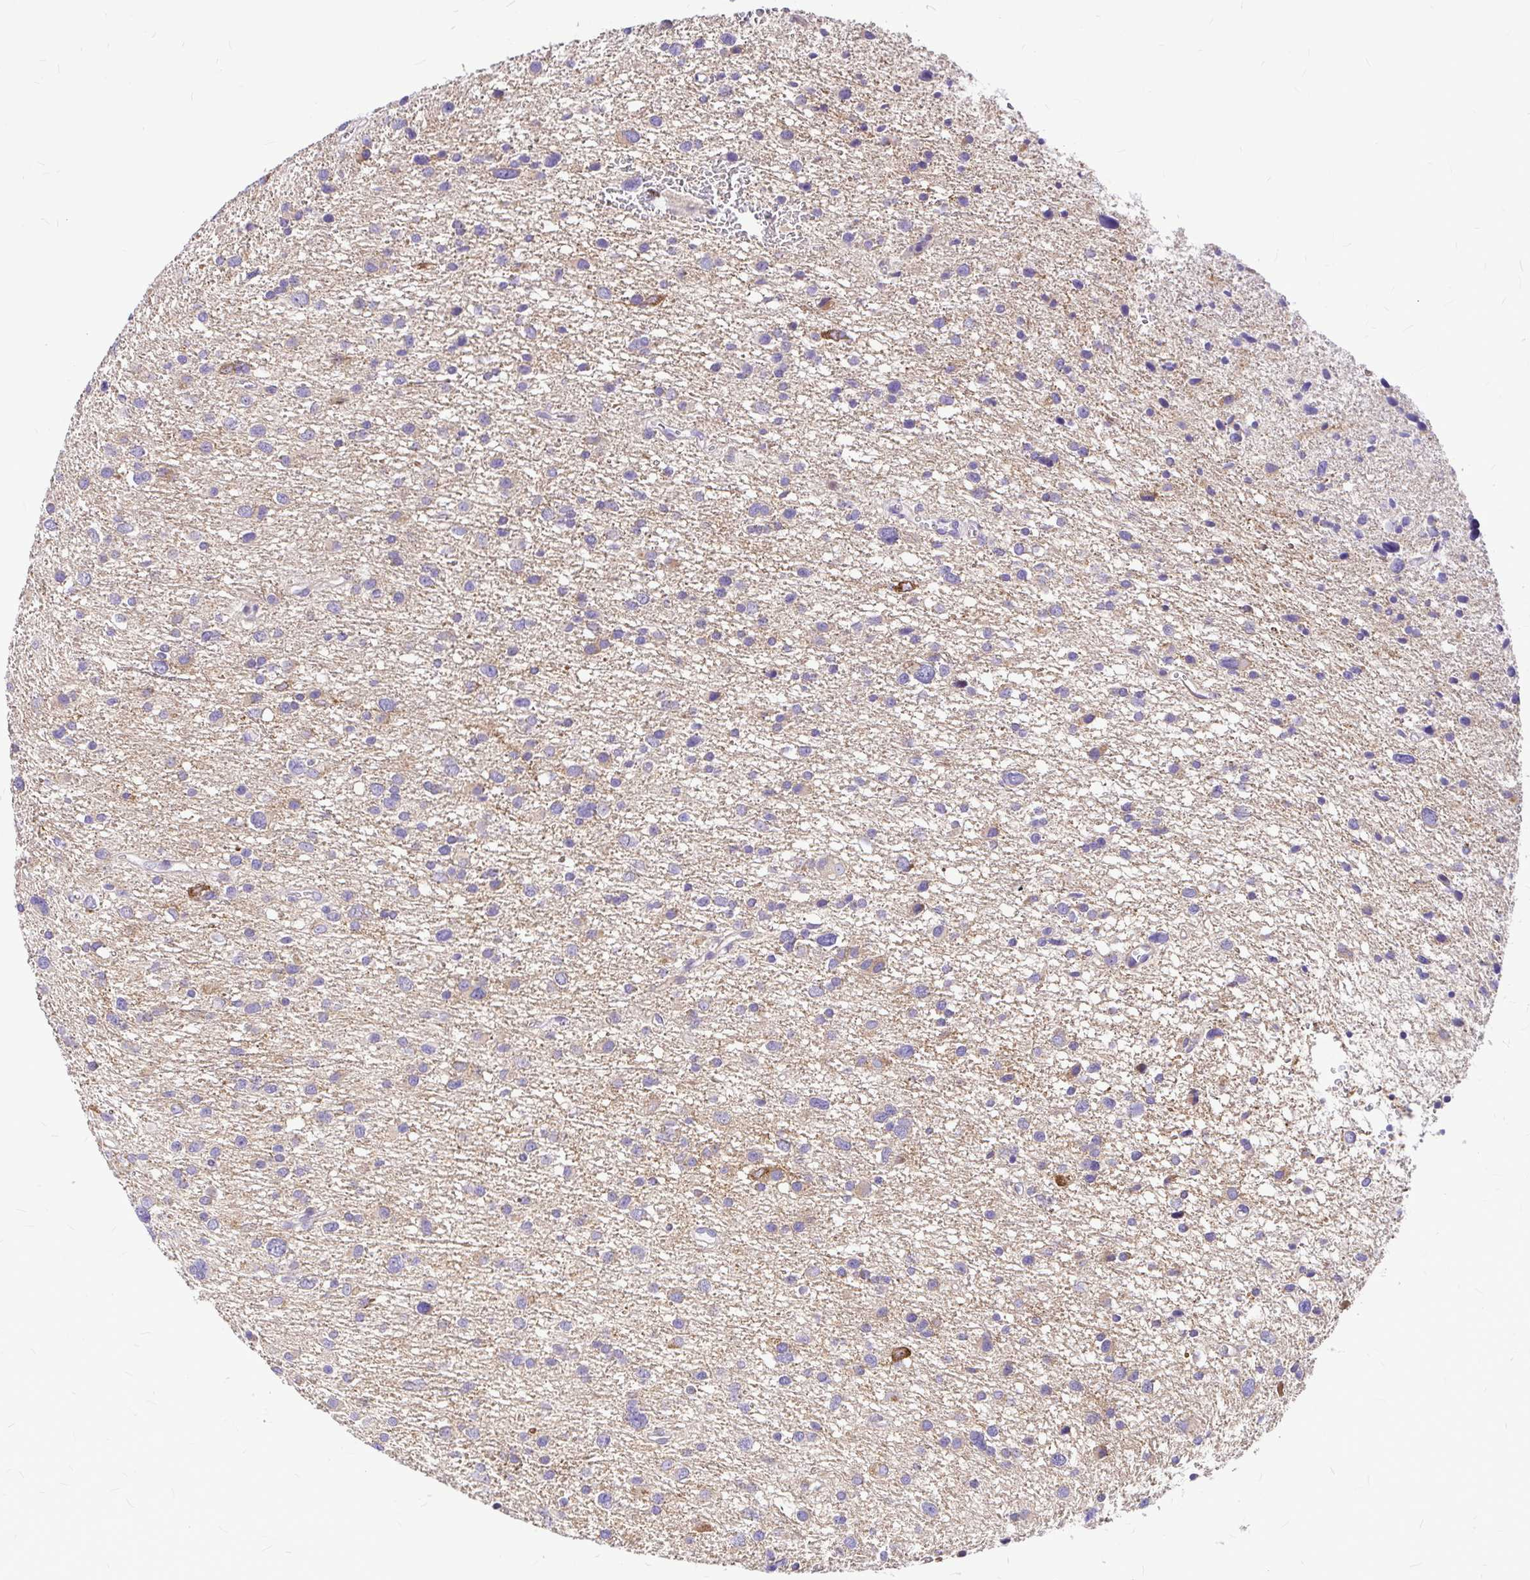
{"staining": {"intensity": "negative", "quantity": "none", "location": "none"}, "tissue": "glioma", "cell_type": "Tumor cells", "image_type": "cancer", "snomed": [{"axis": "morphology", "description": "Glioma, malignant, Low grade"}, {"axis": "topography", "description": "Brain"}], "caption": "Glioma was stained to show a protein in brown. There is no significant staining in tumor cells.", "gene": "GABBR2", "patient": {"sex": "female", "age": 55}}